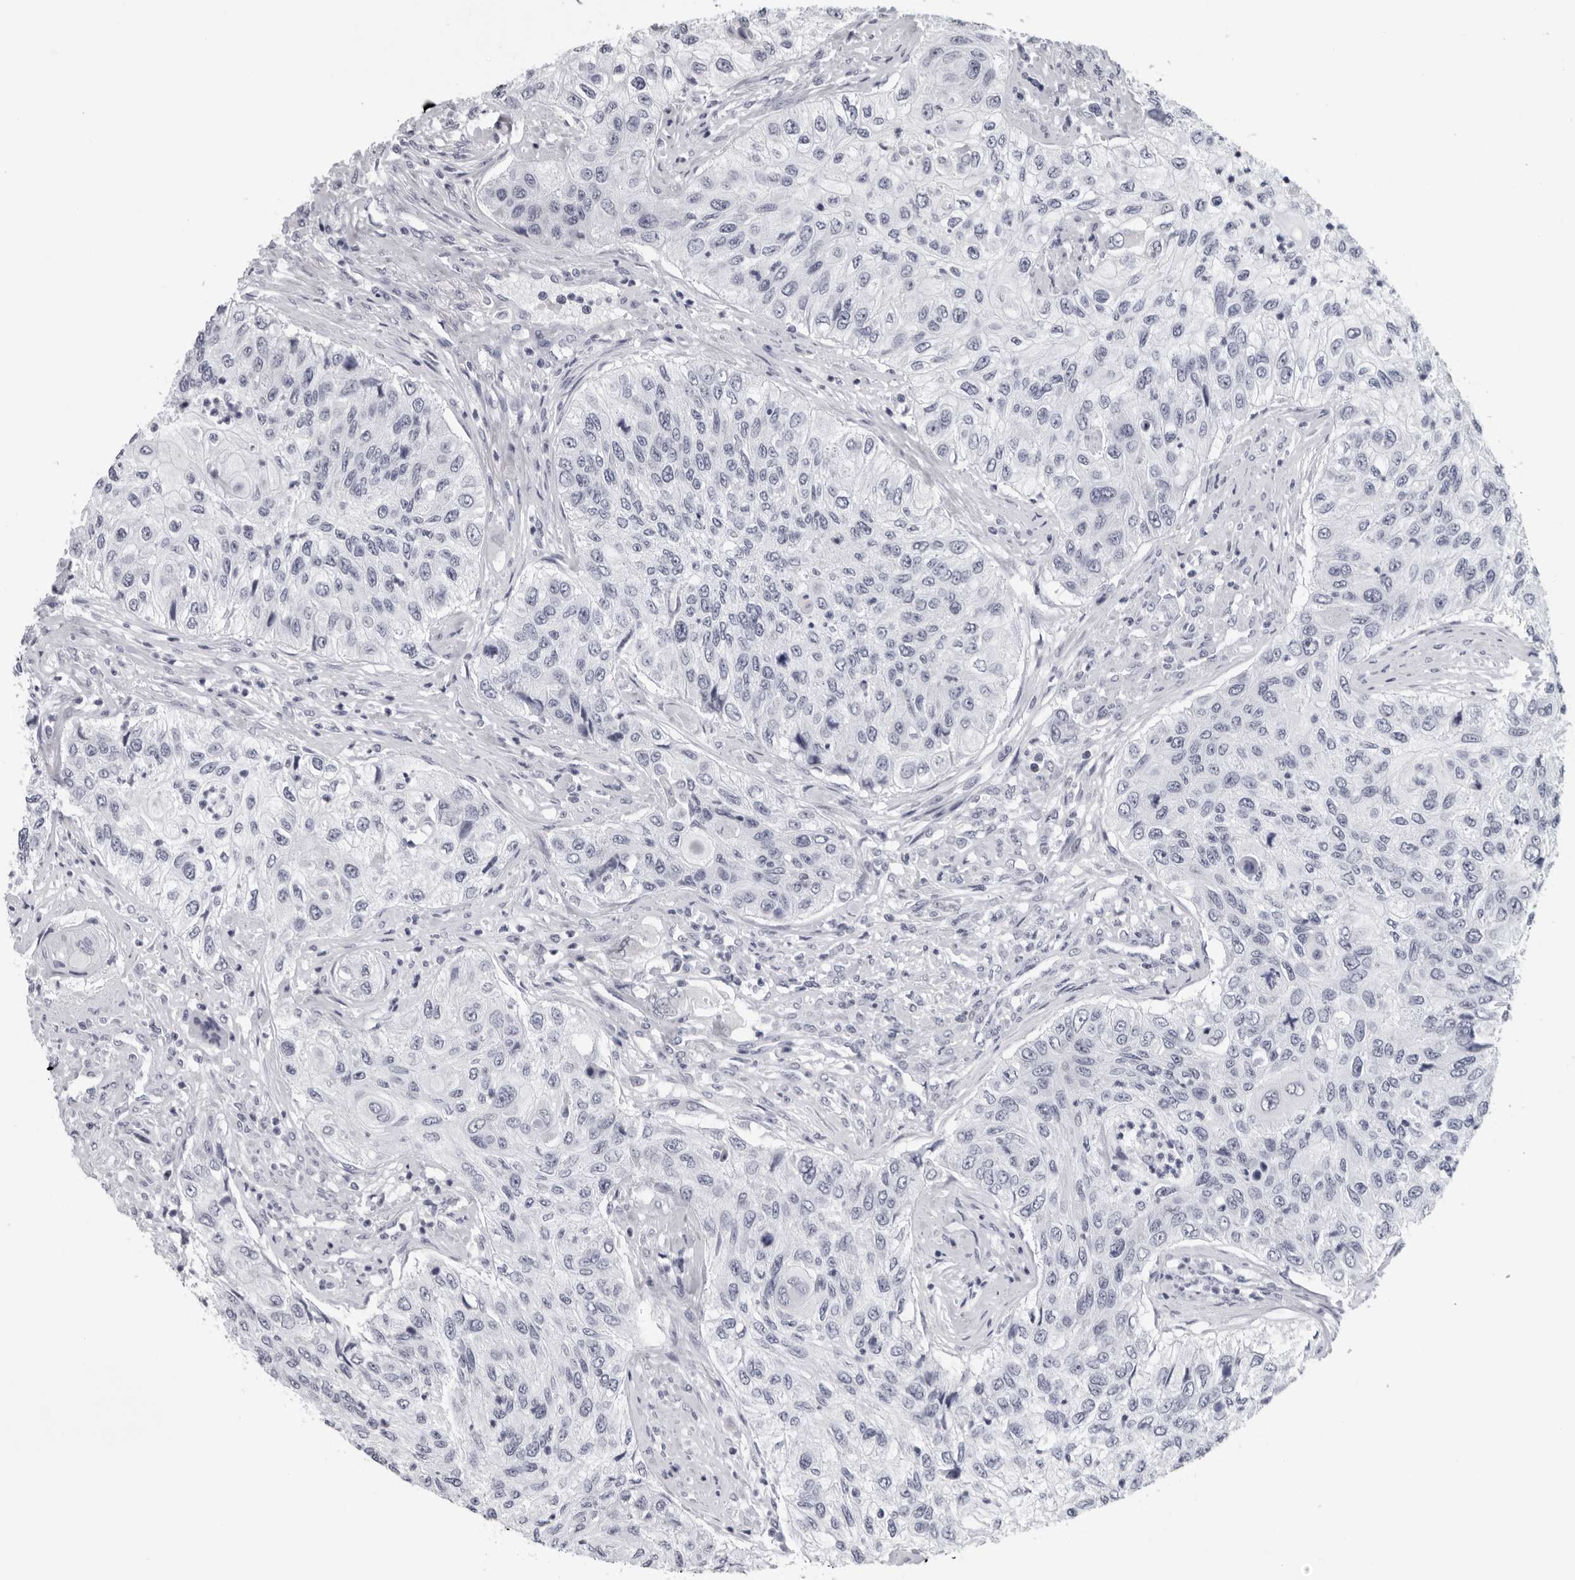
{"staining": {"intensity": "negative", "quantity": "none", "location": "none"}, "tissue": "urothelial cancer", "cell_type": "Tumor cells", "image_type": "cancer", "snomed": [{"axis": "morphology", "description": "Urothelial carcinoma, High grade"}, {"axis": "topography", "description": "Urinary bladder"}], "caption": "This is an immunohistochemistry histopathology image of urothelial cancer. There is no staining in tumor cells.", "gene": "CPT2", "patient": {"sex": "female", "age": 60}}